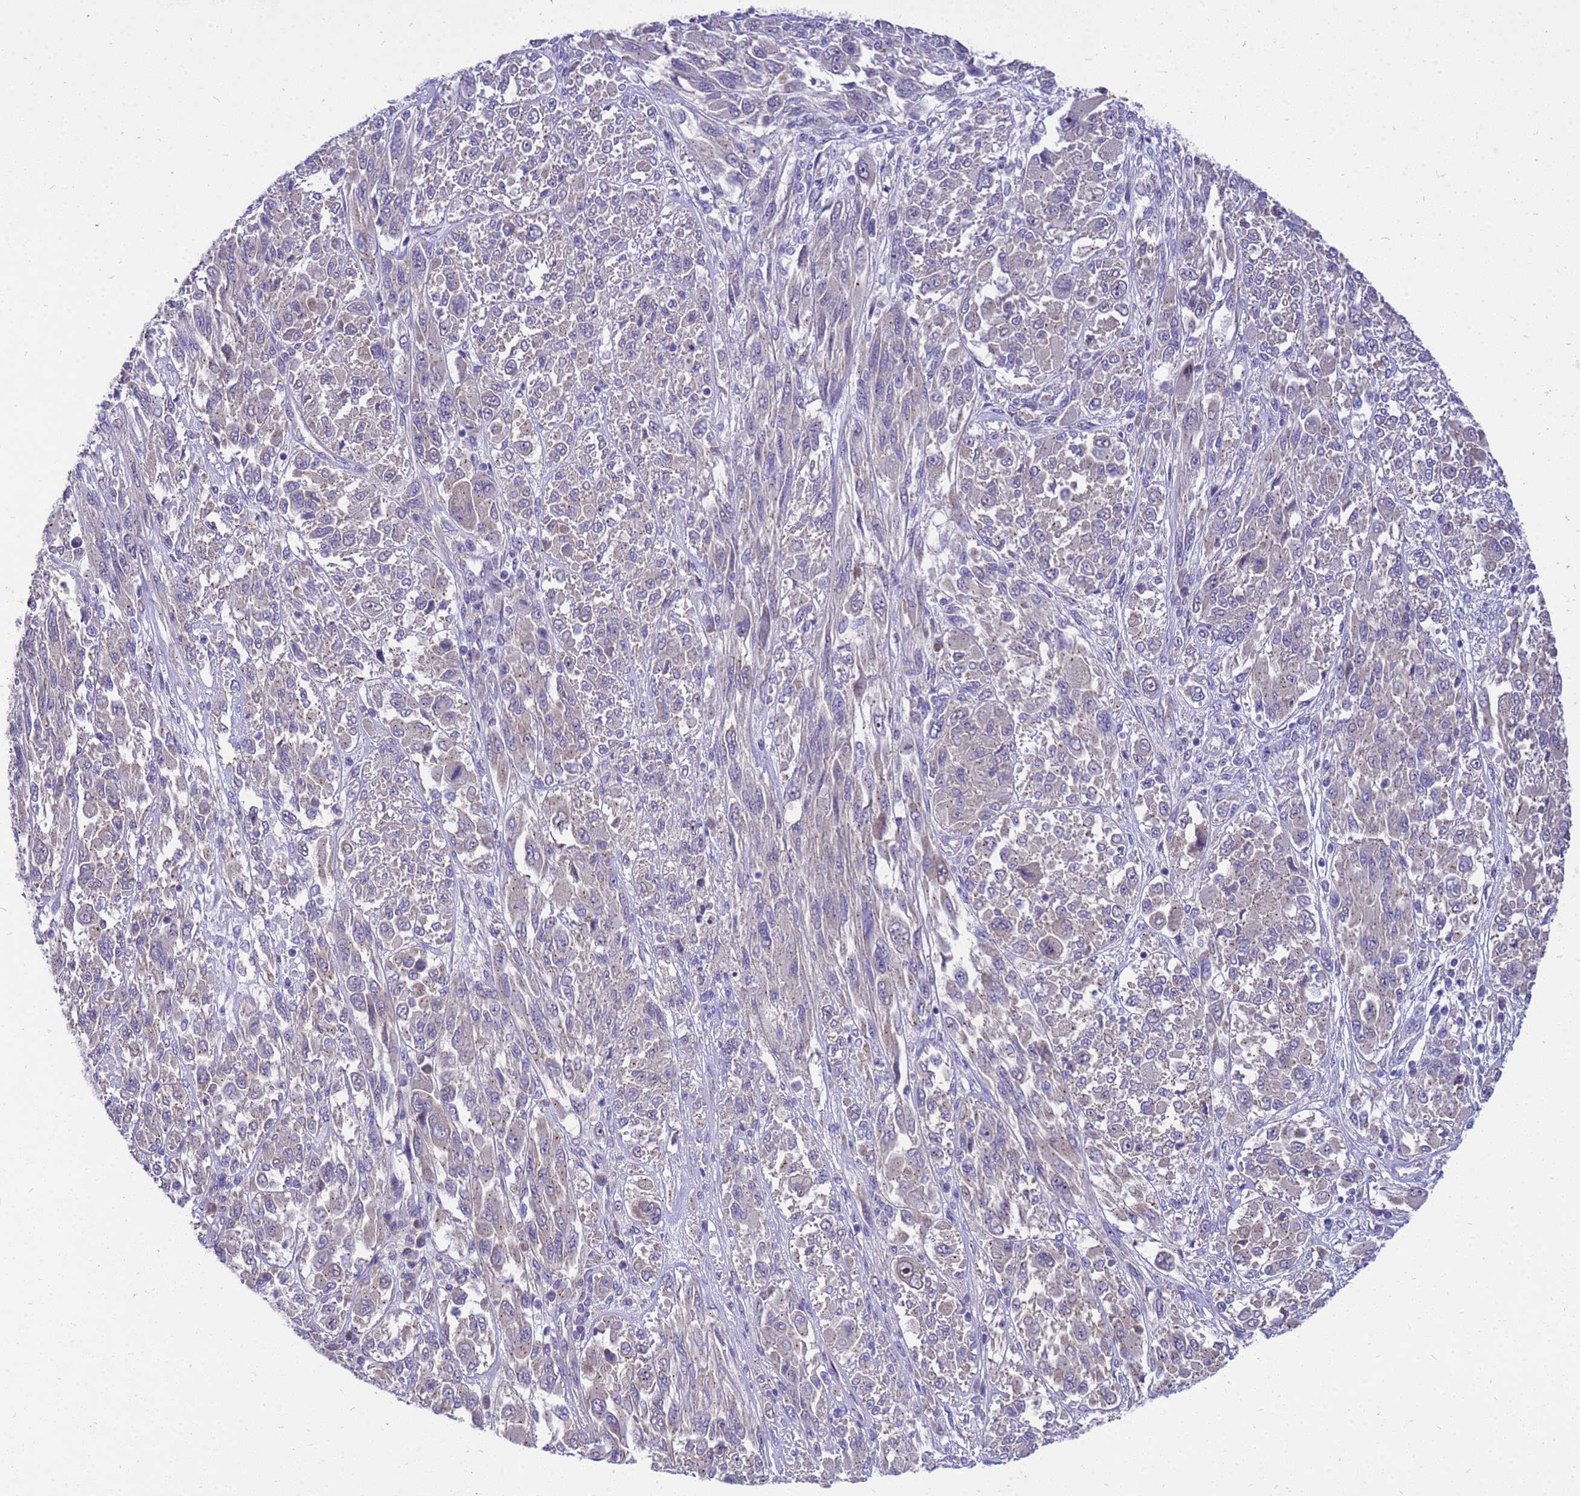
{"staining": {"intensity": "negative", "quantity": "none", "location": "none"}, "tissue": "melanoma", "cell_type": "Tumor cells", "image_type": "cancer", "snomed": [{"axis": "morphology", "description": "Malignant melanoma, NOS"}, {"axis": "topography", "description": "Skin"}], "caption": "Image shows no significant protein positivity in tumor cells of malignant melanoma.", "gene": "POP7", "patient": {"sex": "female", "age": 91}}